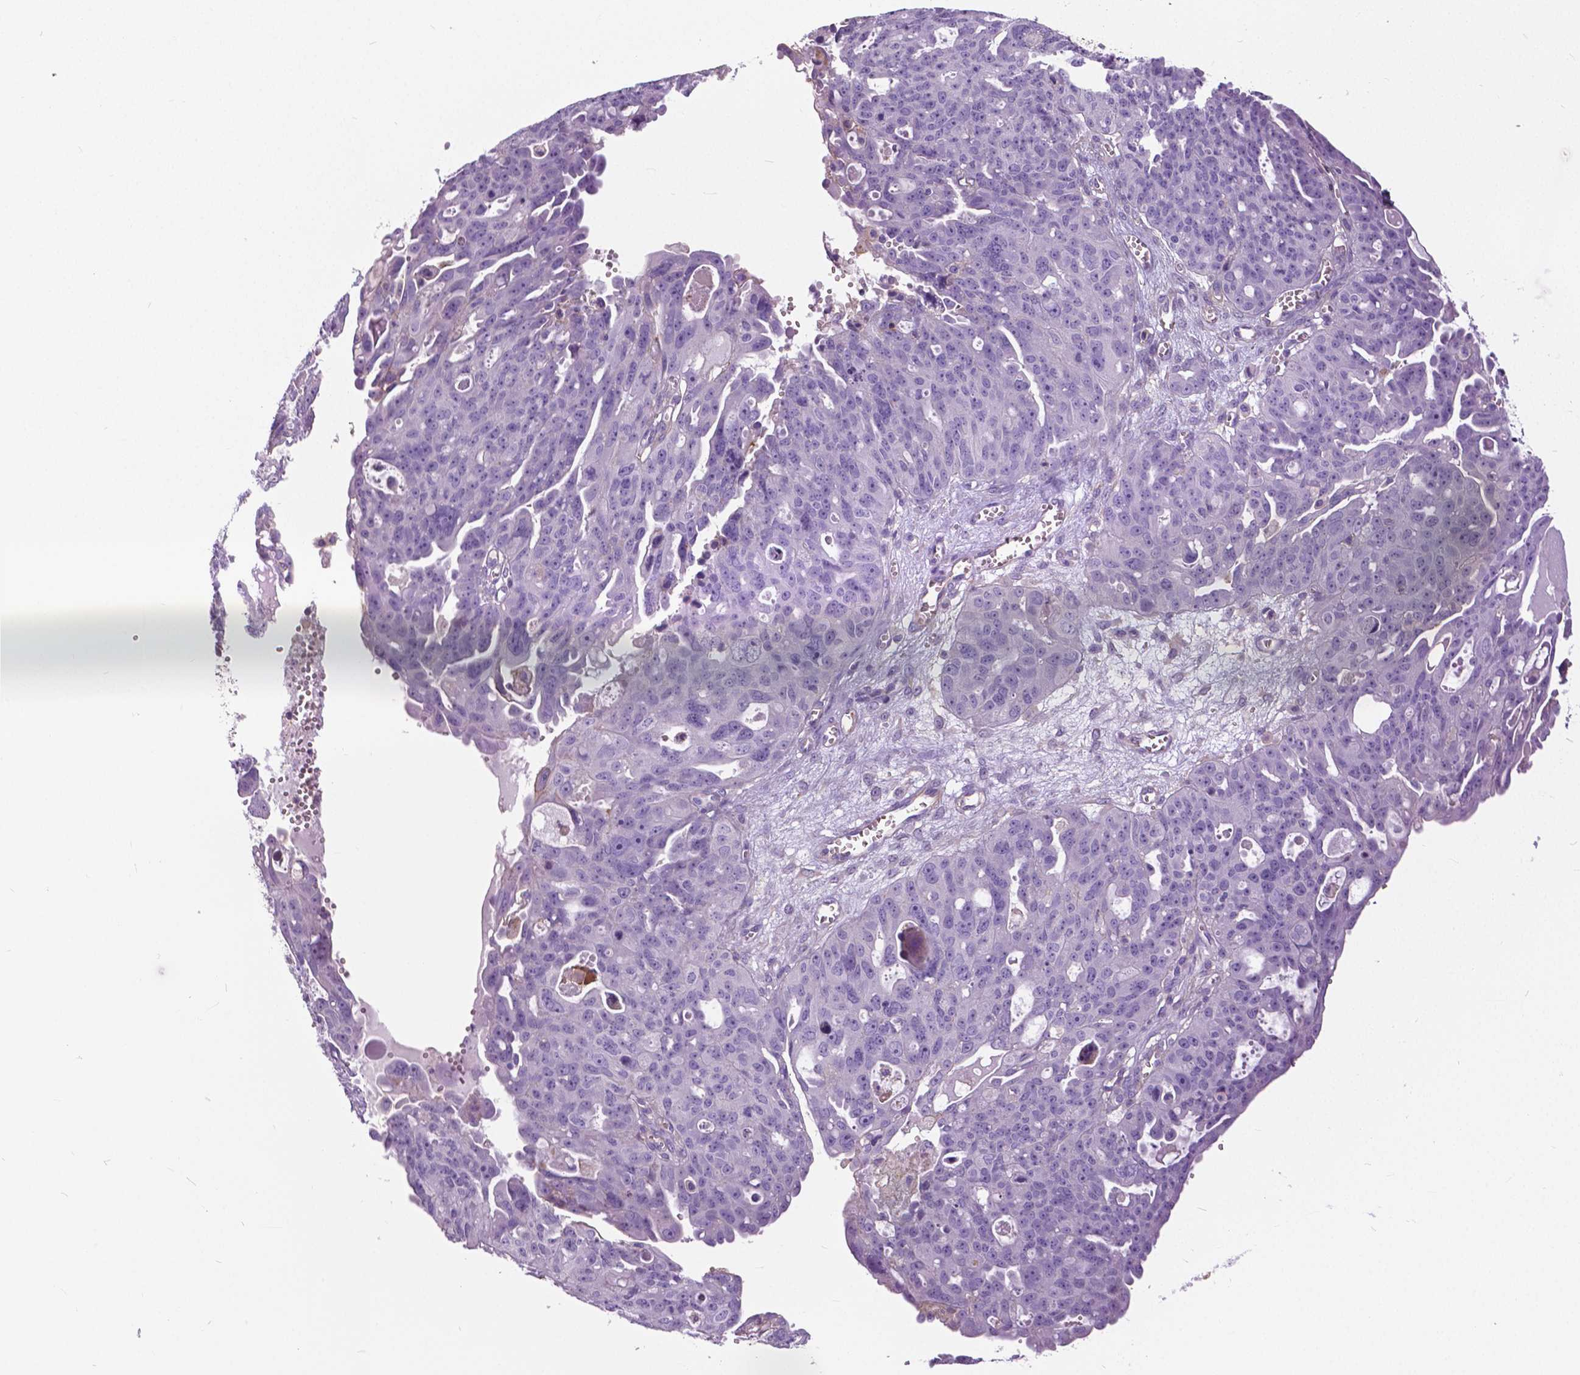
{"staining": {"intensity": "negative", "quantity": "none", "location": "none"}, "tissue": "ovarian cancer", "cell_type": "Tumor cells", "image_type": "cancer", "snomed": [{"axis": "morphology", "description": "Carcinoma, endometroid"}, {"axis": "topography", "description": "Ovary"}], "caption": "This is an immunohistochemistry (IHC) micrograph of human ovarian cancer. There is no expression in tumor cells.", "gene": "ANXA13", "patient": {"sex": "female", "age": 70}}